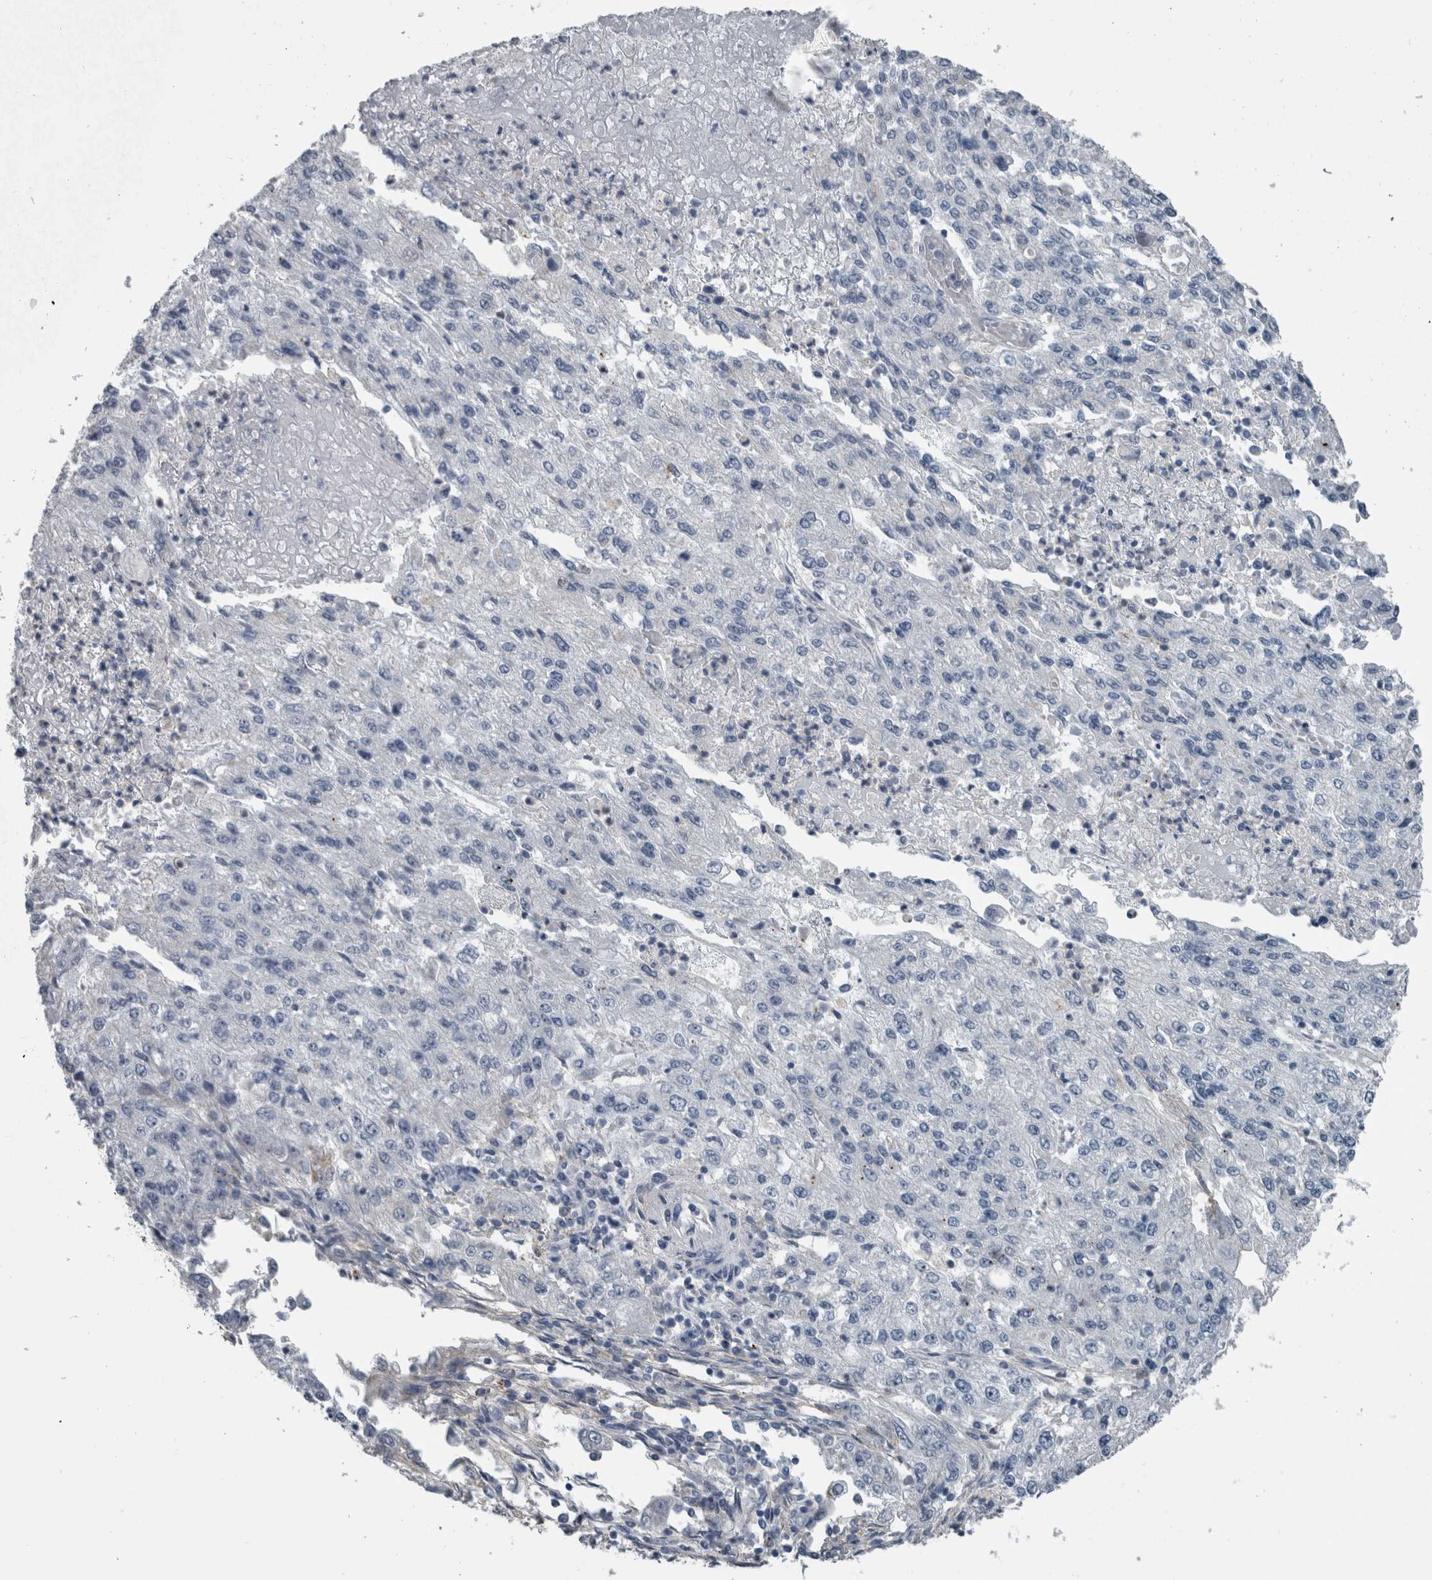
{"staining": {"intensity": "negative", "quantity": "none", "location": "none"}, "tissue": "endometrial cancer", "cell_type": "Tumor cells", "image_type": "cancer", "snomed": [{"axis": "morphology", "description": "Adenocarcinoma, NOS"}, {"axis": "topography", "description": "Endometrium"}], "caption": "This photomicrograph is of endometrial adenocarcinoma stained with immunohistochemistry (IHC) to label a protein in brown with the nuclei are counter-stained blue. There is no positivity in tumor cells. The staining is performed using DAB brown chromogen with nuclei counter-stained in using hematoxylin.", "gene": "ACSF2", "patient": {"sex": "female", "age": 49}}